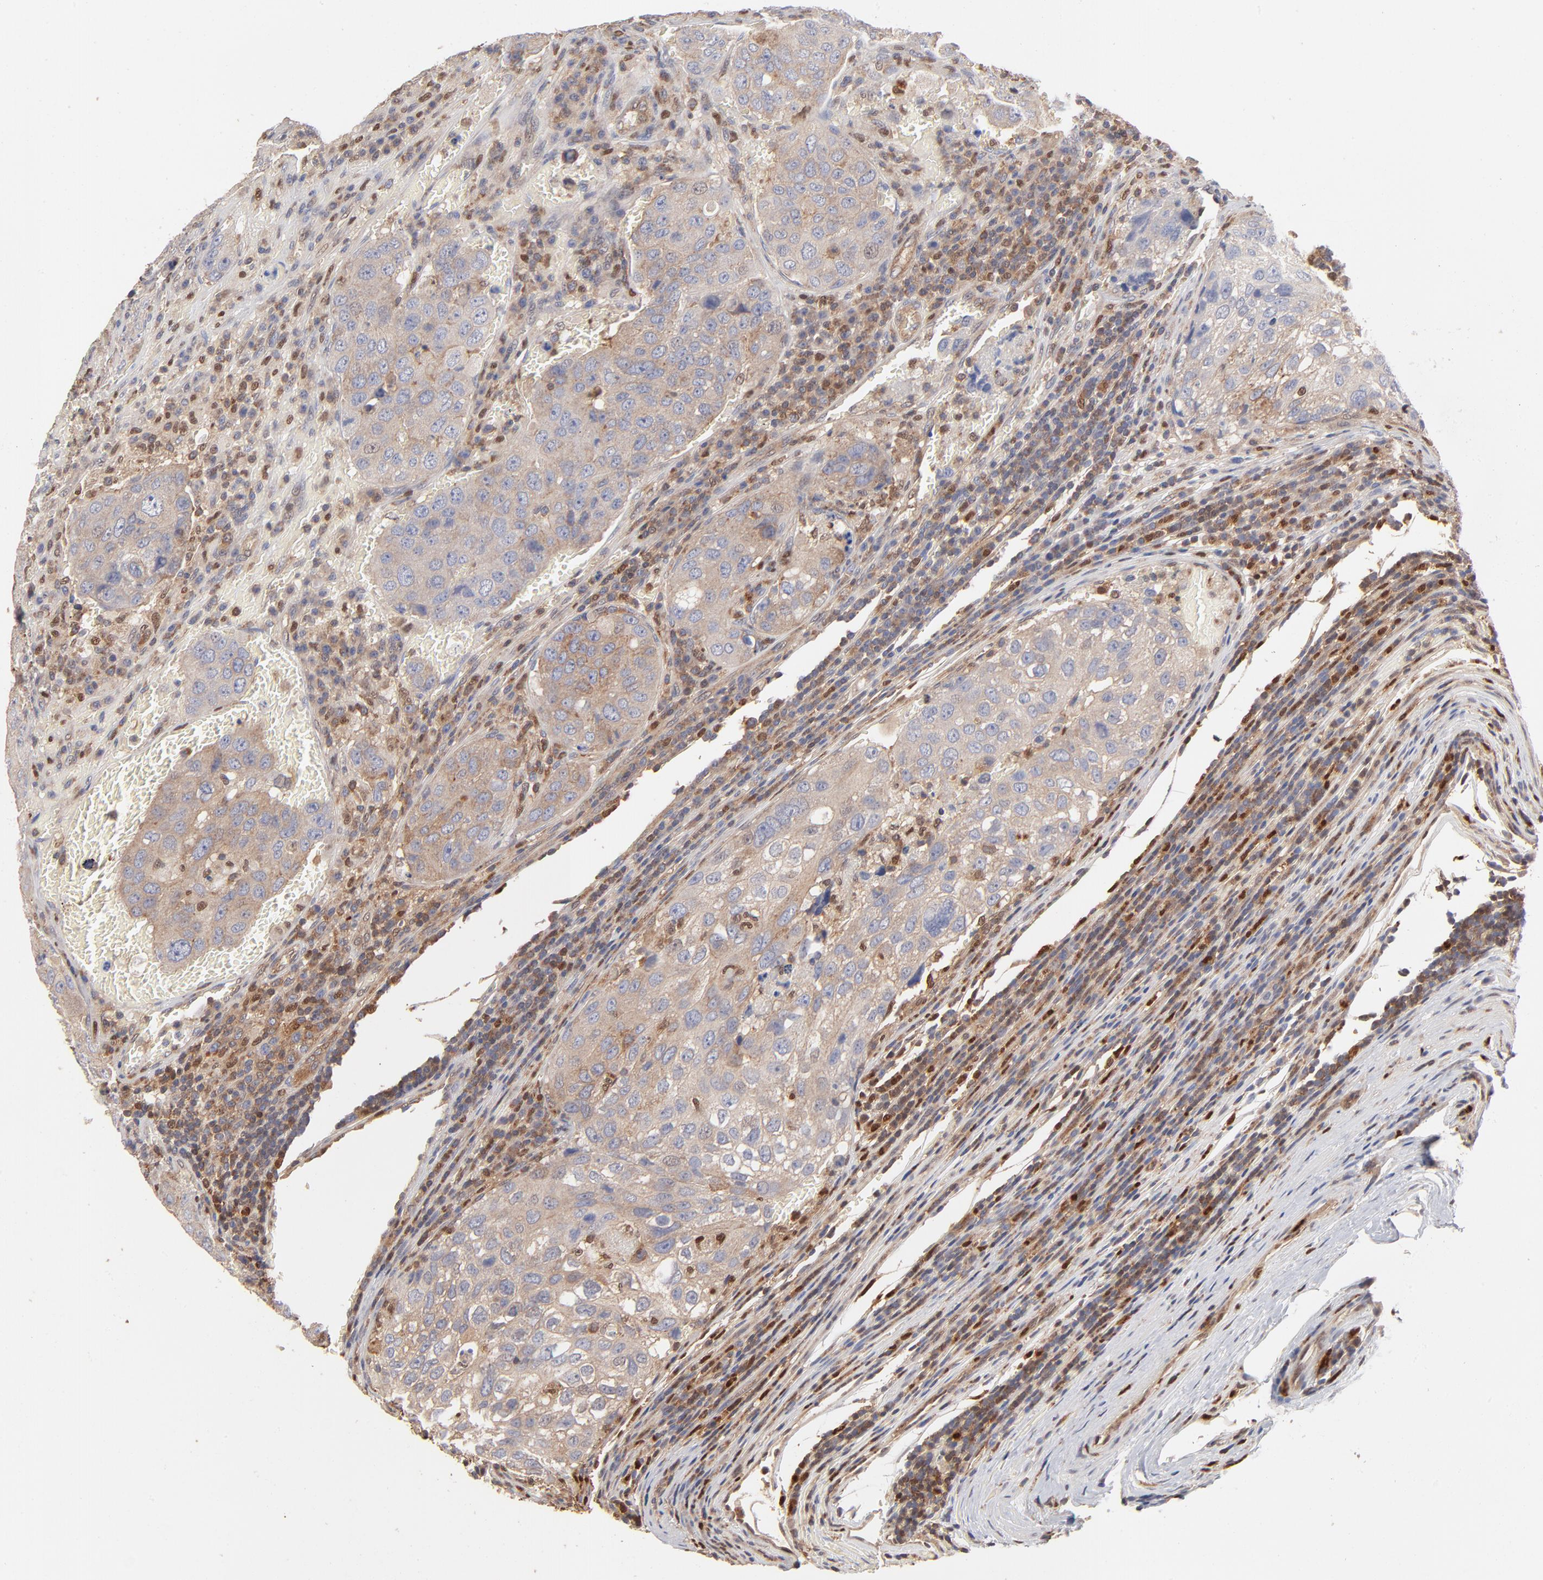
{"staining": {"intensity": "weak", "quantity": ">75%", "location": "cytoplasmic/membranous"}, "tissue": "urothelial cancer", "cell_type": "Tumor cells", "image_type": "cancer", "snomed": [{"axis": "morphology", "description": "Urothelial carcinoma, High grade"}, {"axis": "topography", "description": "Lymph node"}, {"axis": "topography", "description": "Urinary bladder"}], "caption": "Tumor cells demonstrate low levels of weak cytoplasmic/membranous expression in approximately >75% of cells in human urothelial cancer. (IHC, brightfield microscopy, high magnification).", "gene": "ARHGEF6", "patient": {"sex": "male", "age": 51}}